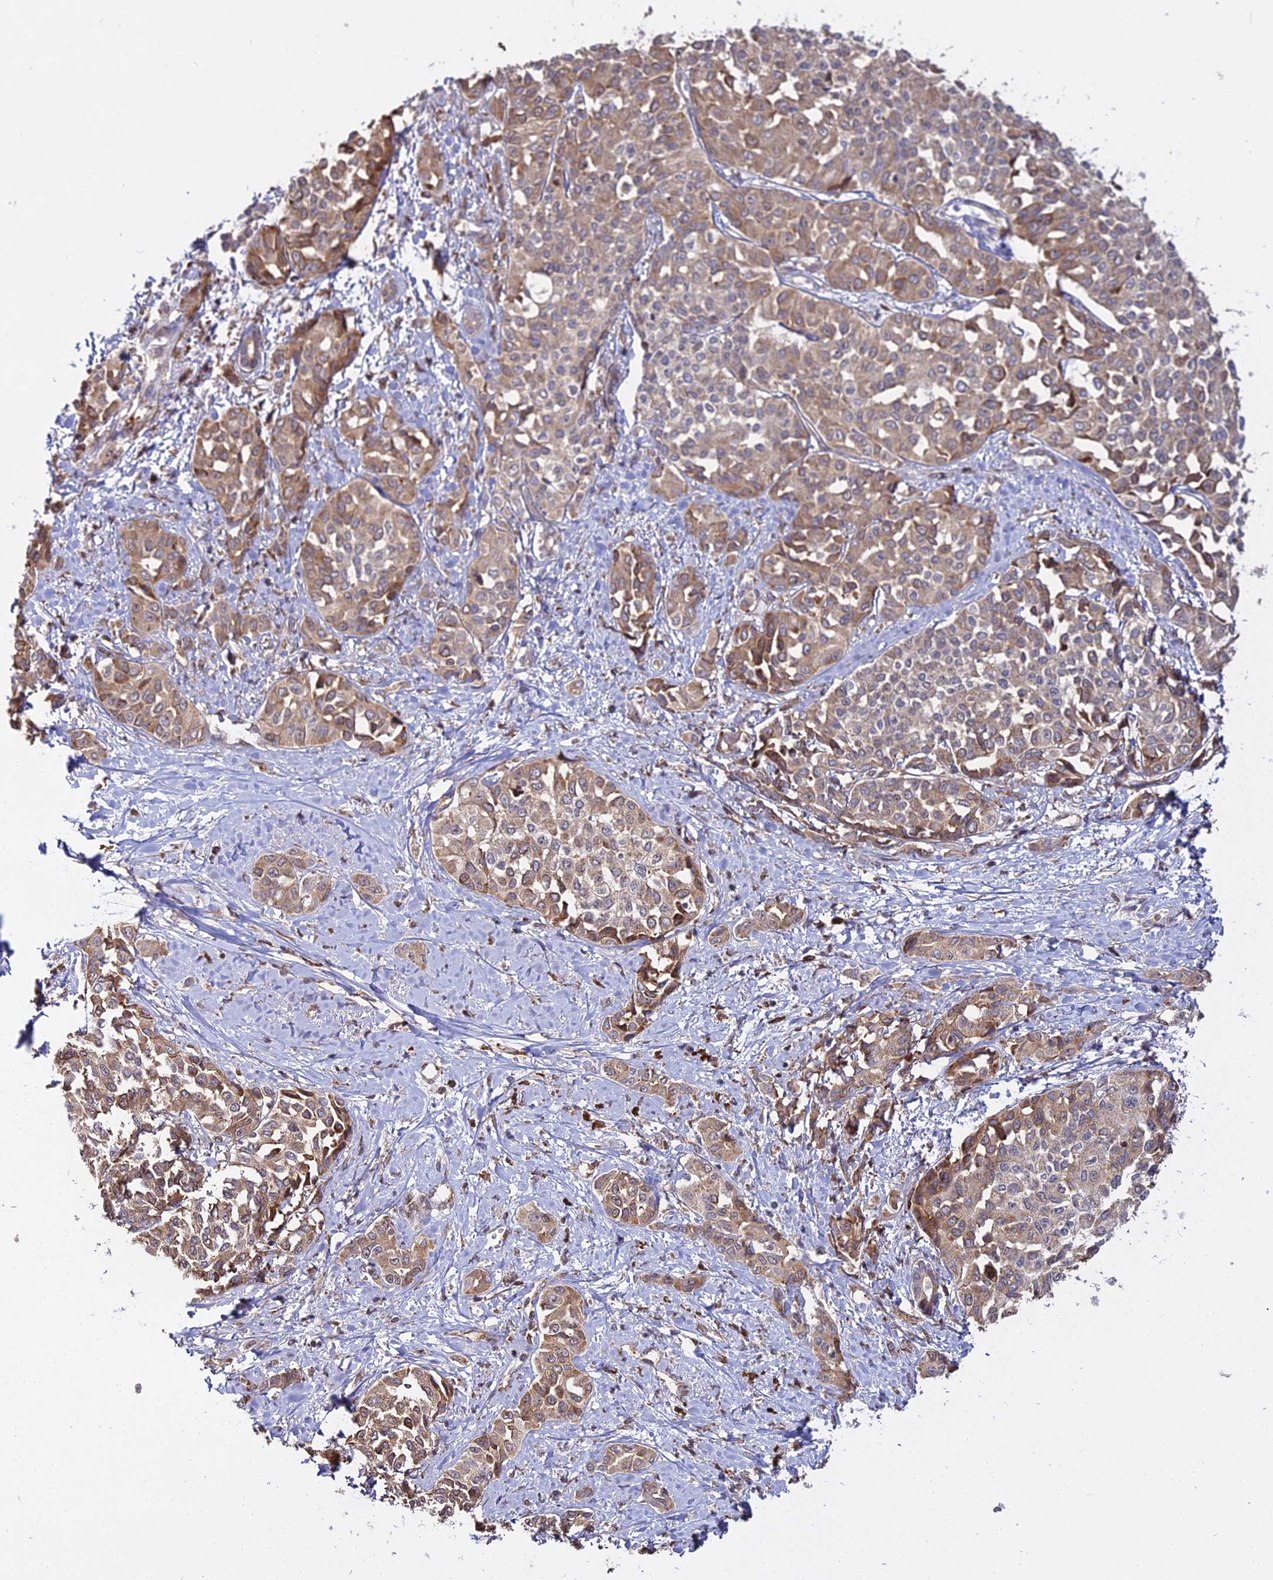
{"staining": {"intensity": "weak", "quantity": ">75%", "location": "cytoplasmic/membranous"}, "tissue": "liver cancer", "cell_type": "Tumor cells", "image_type": "cancer", "snomed": [{"axis": "morphology", "description": "Cholangiocarcinoma"}, {"axis": "topography", "description": "Liver"}], "caption": "Immunohistochemistry histopathology image of neoplastic tissue: liver cancer (cholangiocarcinoma) stained using immunohistochemistry exhibits low levels of weak protein expression localized specifically in the cytoplasmic/membranous of tumor cells, appearing as a cytoplasmic/membranous brown color.", "gene": "RPL26", "patient": {"sex": "female", "age": 77}}